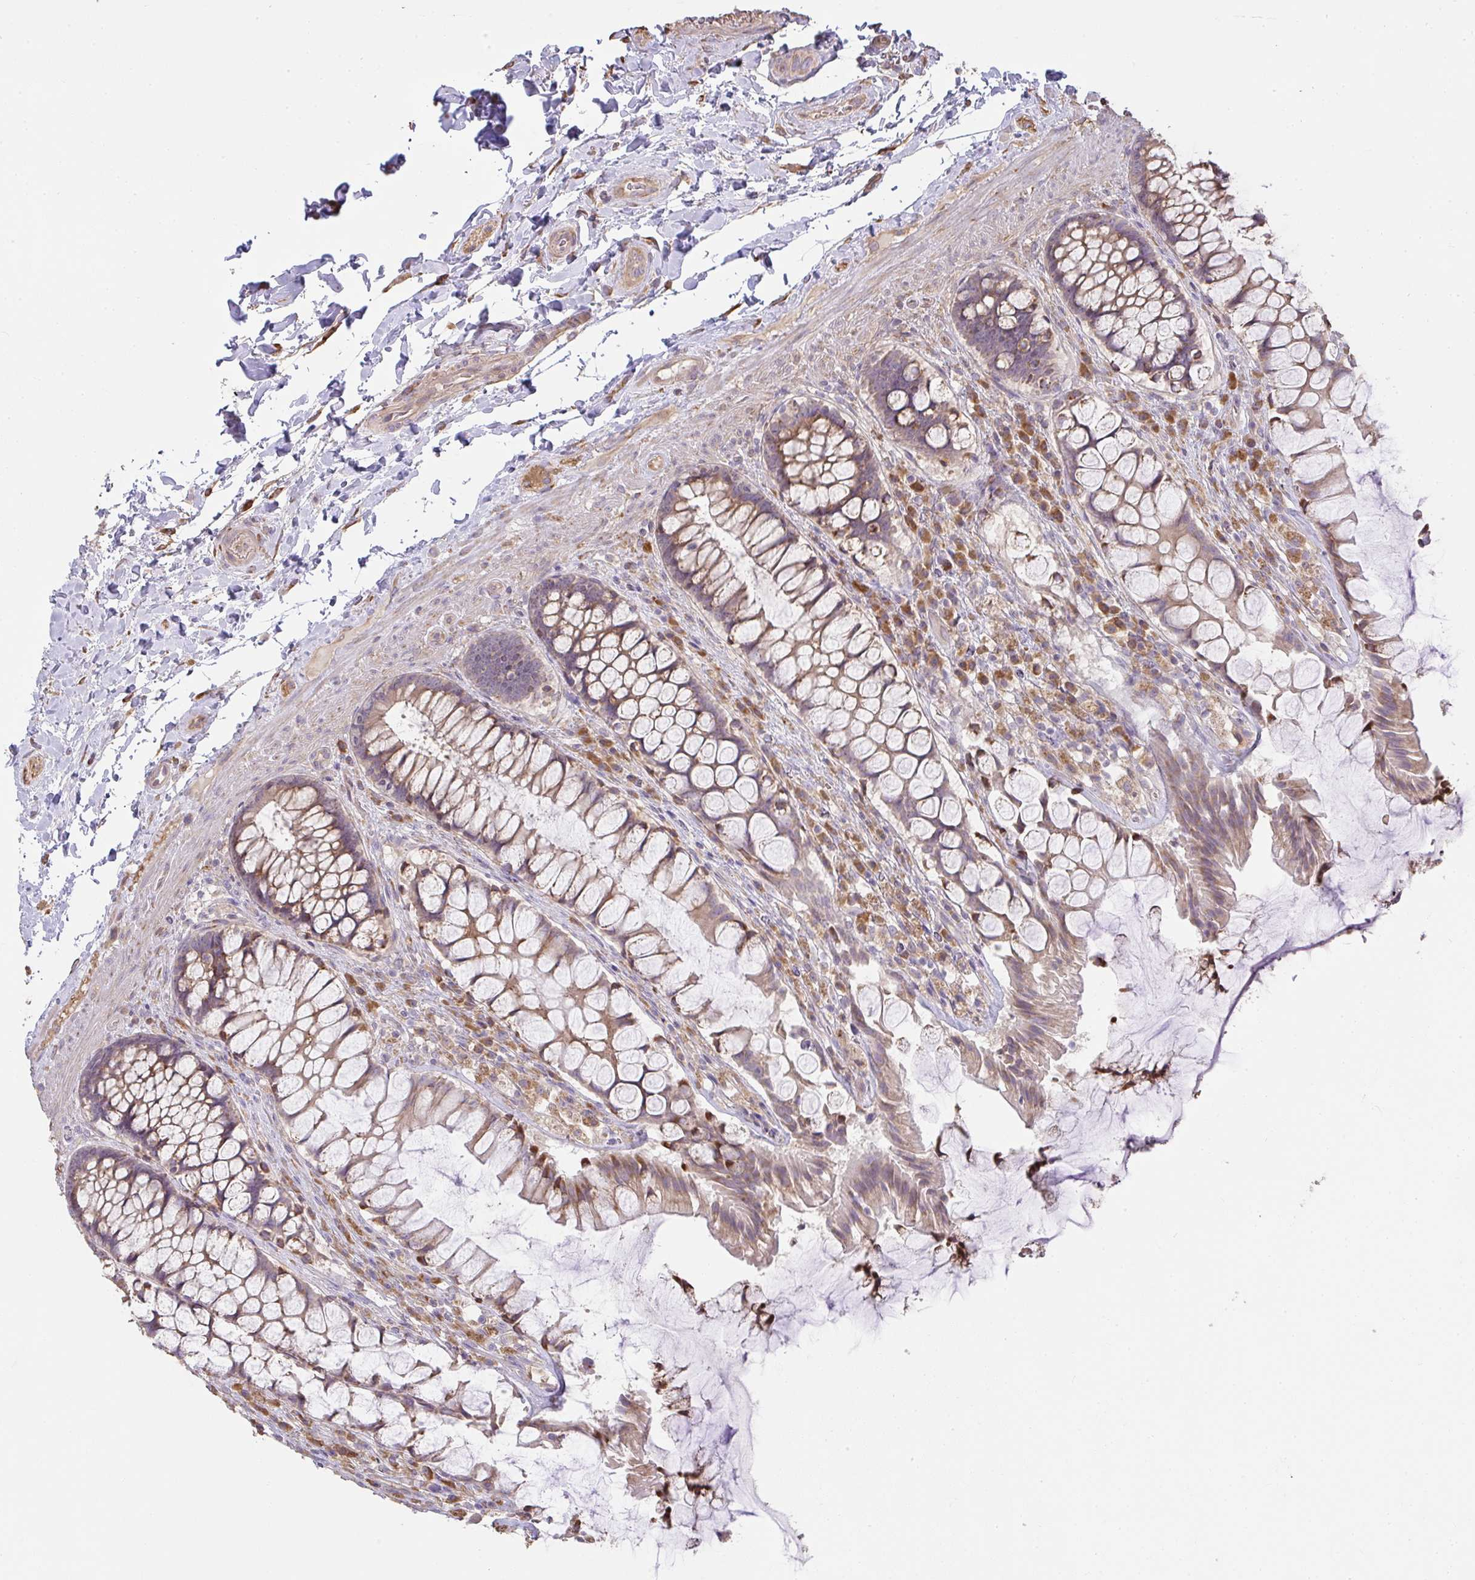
{"staining": {"intensity": "moderate", "quantity": ">75%", "location": "cytoplasmic/membranous"}, "tissue": "rectum", "cell_type": "Glandular cells", "image_type": "normal", "snomed": [{"axis": "morphology", "description": "Normal tissue, NOS"}, {"axis": "topography", "description": "Rectum"}], "caption": "Immunohistochemistry staining of benign rectum, which exhibits medium levels of moderate cytoplasmic/membranous staining in approximately >75% of glandular cells indicating moderate cytoplasmic/membranous protein staining. The staining was performed using DAB (3,3'-diaminobenzidine) (brown) for protein detection and nuclei were counterstained in hematoxylin (blue).", "gene": "BRINP3", "patient": {"sex": "female", "age": 58}}